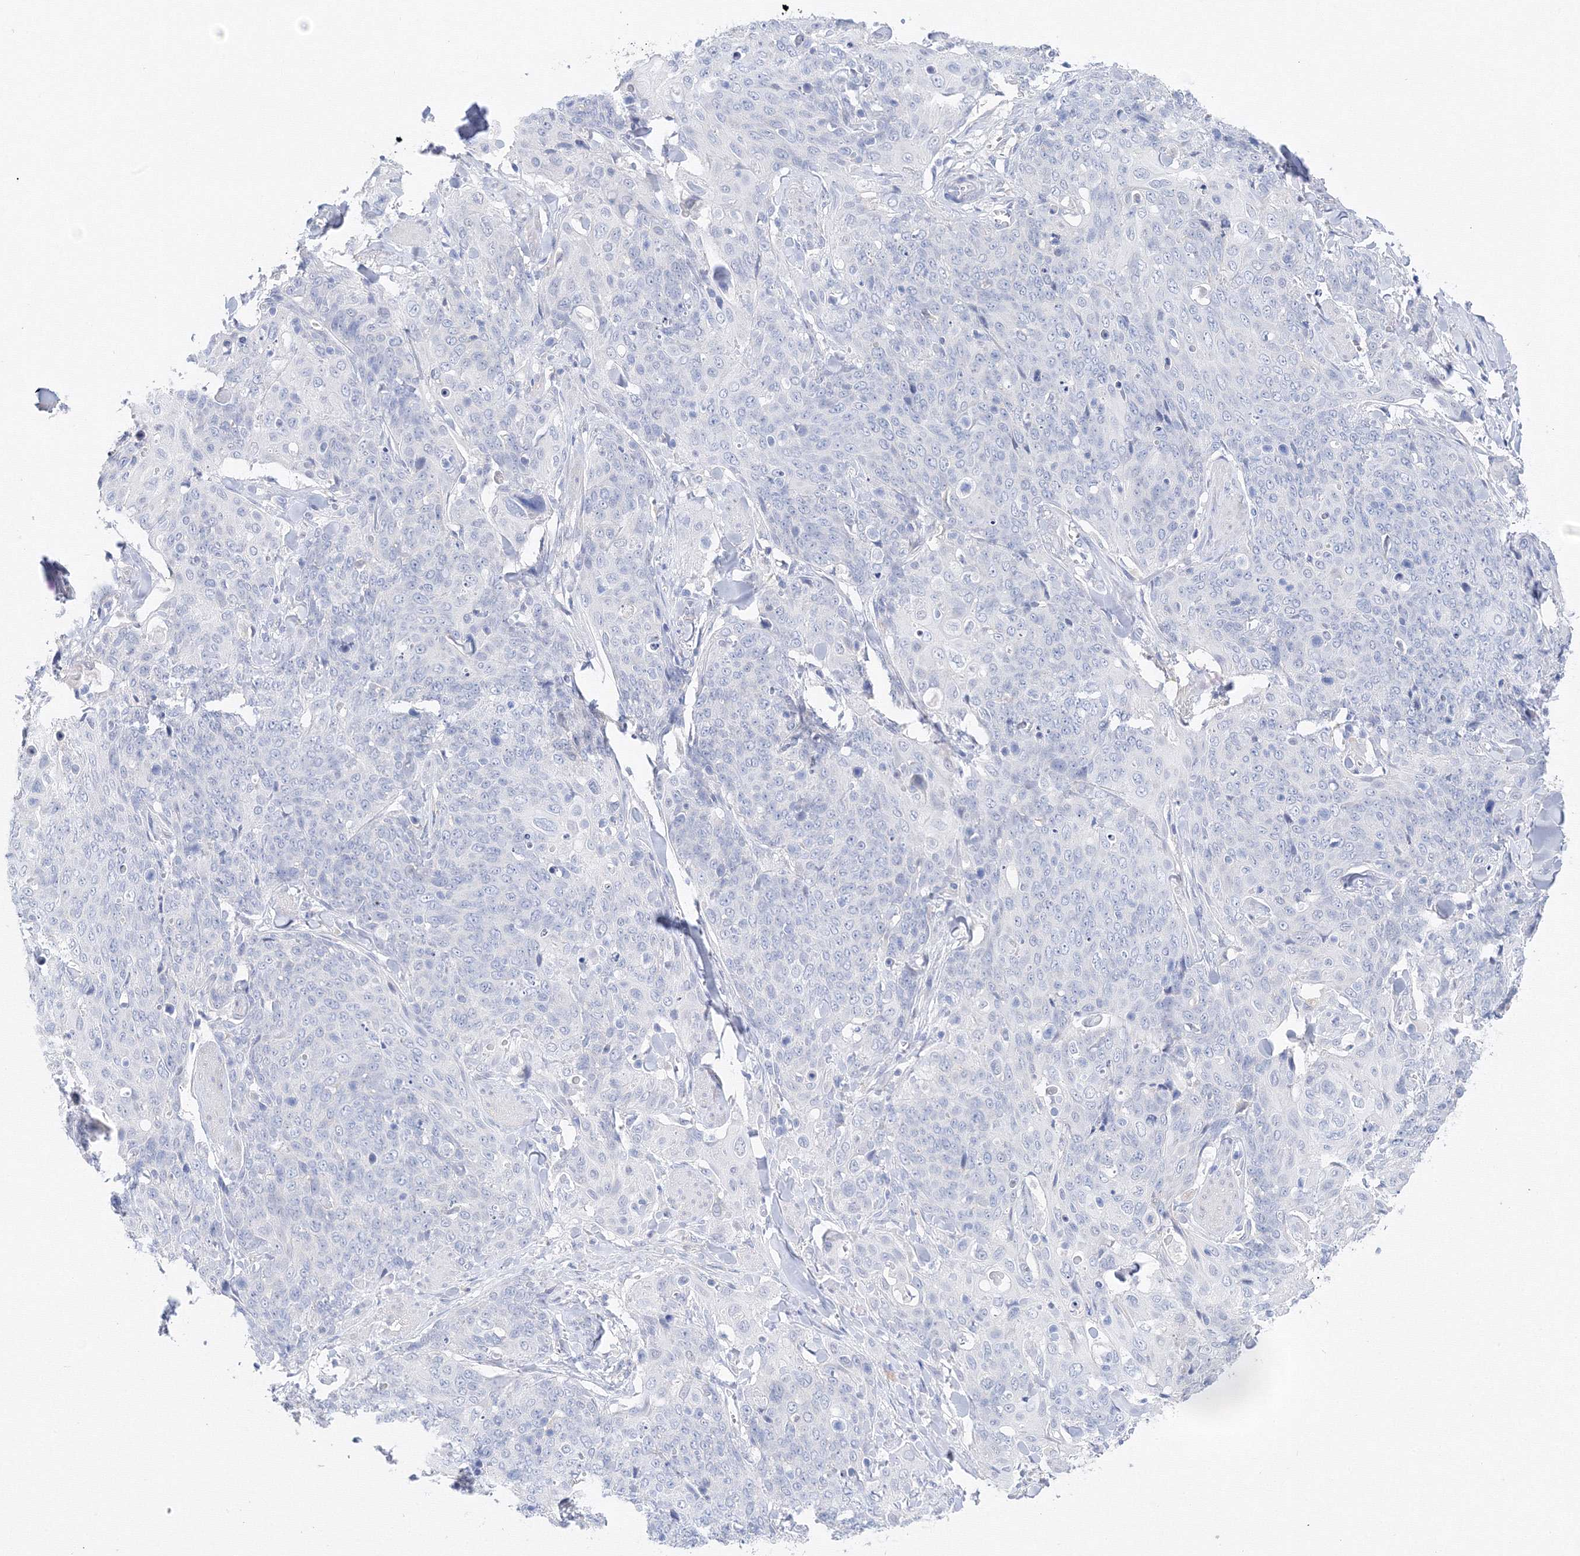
{"staining": {"intensity": "negative", "quantity": "none", "location": "none"}, "tissue": "skin cancer", "cell_type": "Tumor cells", "image_type": "cancer", "snomed": [{"axis": "morphology", "description": "Squamous cell carcinoma, NOS"}, {"axis": "topography", "description": "Skin"}, {"axis": "topography", "description": "Vulva"}], "caption": "IHC photomicrograph of squamous cell carcinoma (skin) stained for a protein (brown), which demonstrates no positivity in tumor cells. The staining was performed using DAB (3,3'-diaminobenzidine) to visualize the protein expression in brown, while the nuclei were stained in blue with hematoxylin (Magnification: 20x).", "gene": "TAMM41", "patient": {"sex": "female", "age": 85}}